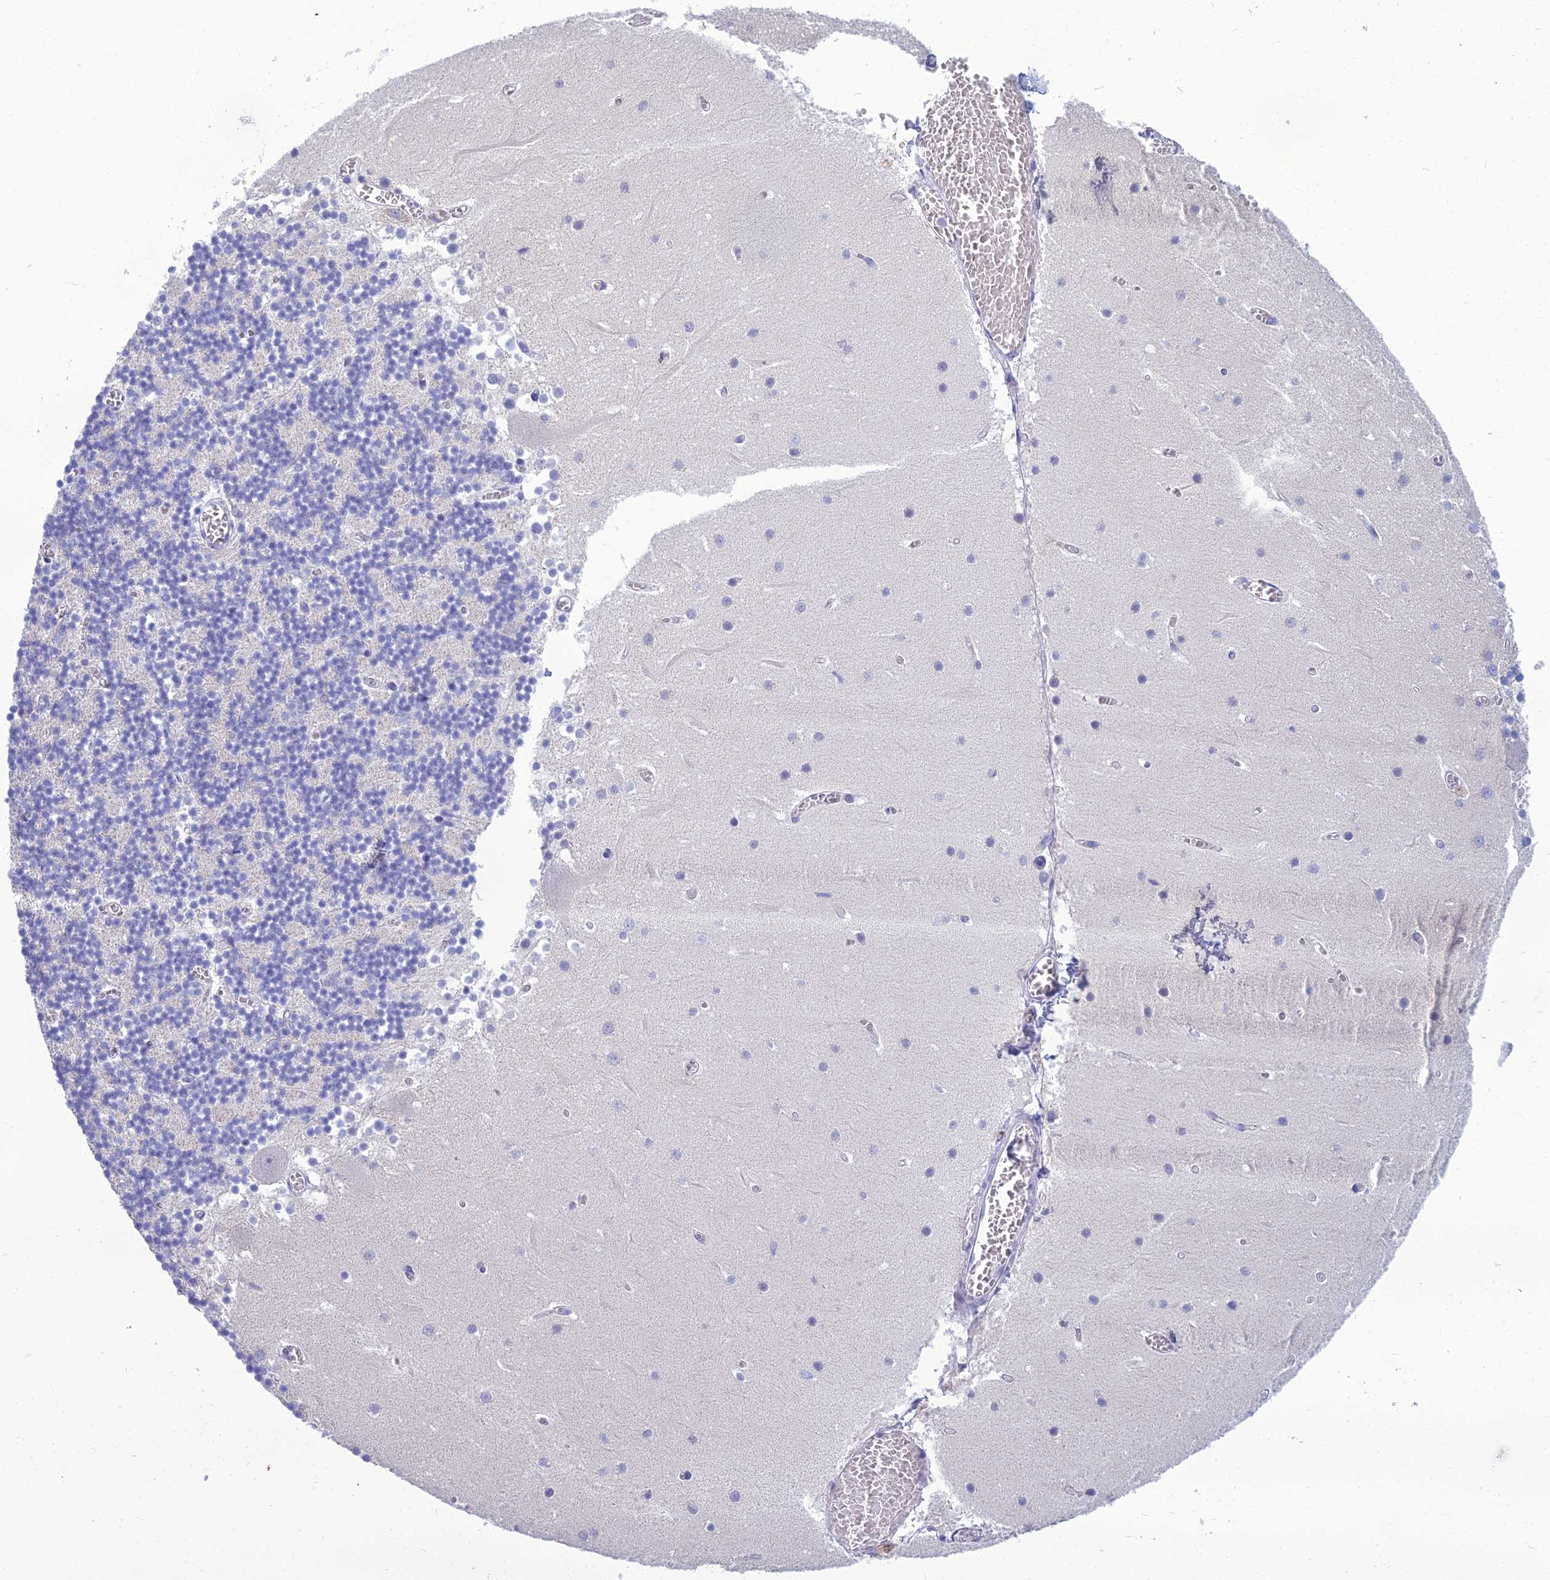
{"staining": {"intensity": "negative", "quantity": "none", "location": "none"}, "tissue": "cerebellum", "cell_type": "Cells in granular layer", "image_type": "normal", "snomed": [{"axis": "morphology", "description": "Normal tissue, NOS"}, {"axis": "topography", "description": "Cerebellum"}], "caption": "This is an immunohistochemistry photomicrograph of benign cerebellum. There is no expression in cells in granular layer.", "gene": "SPTLC3", "patient": {"sex": "female", "age": 28}}